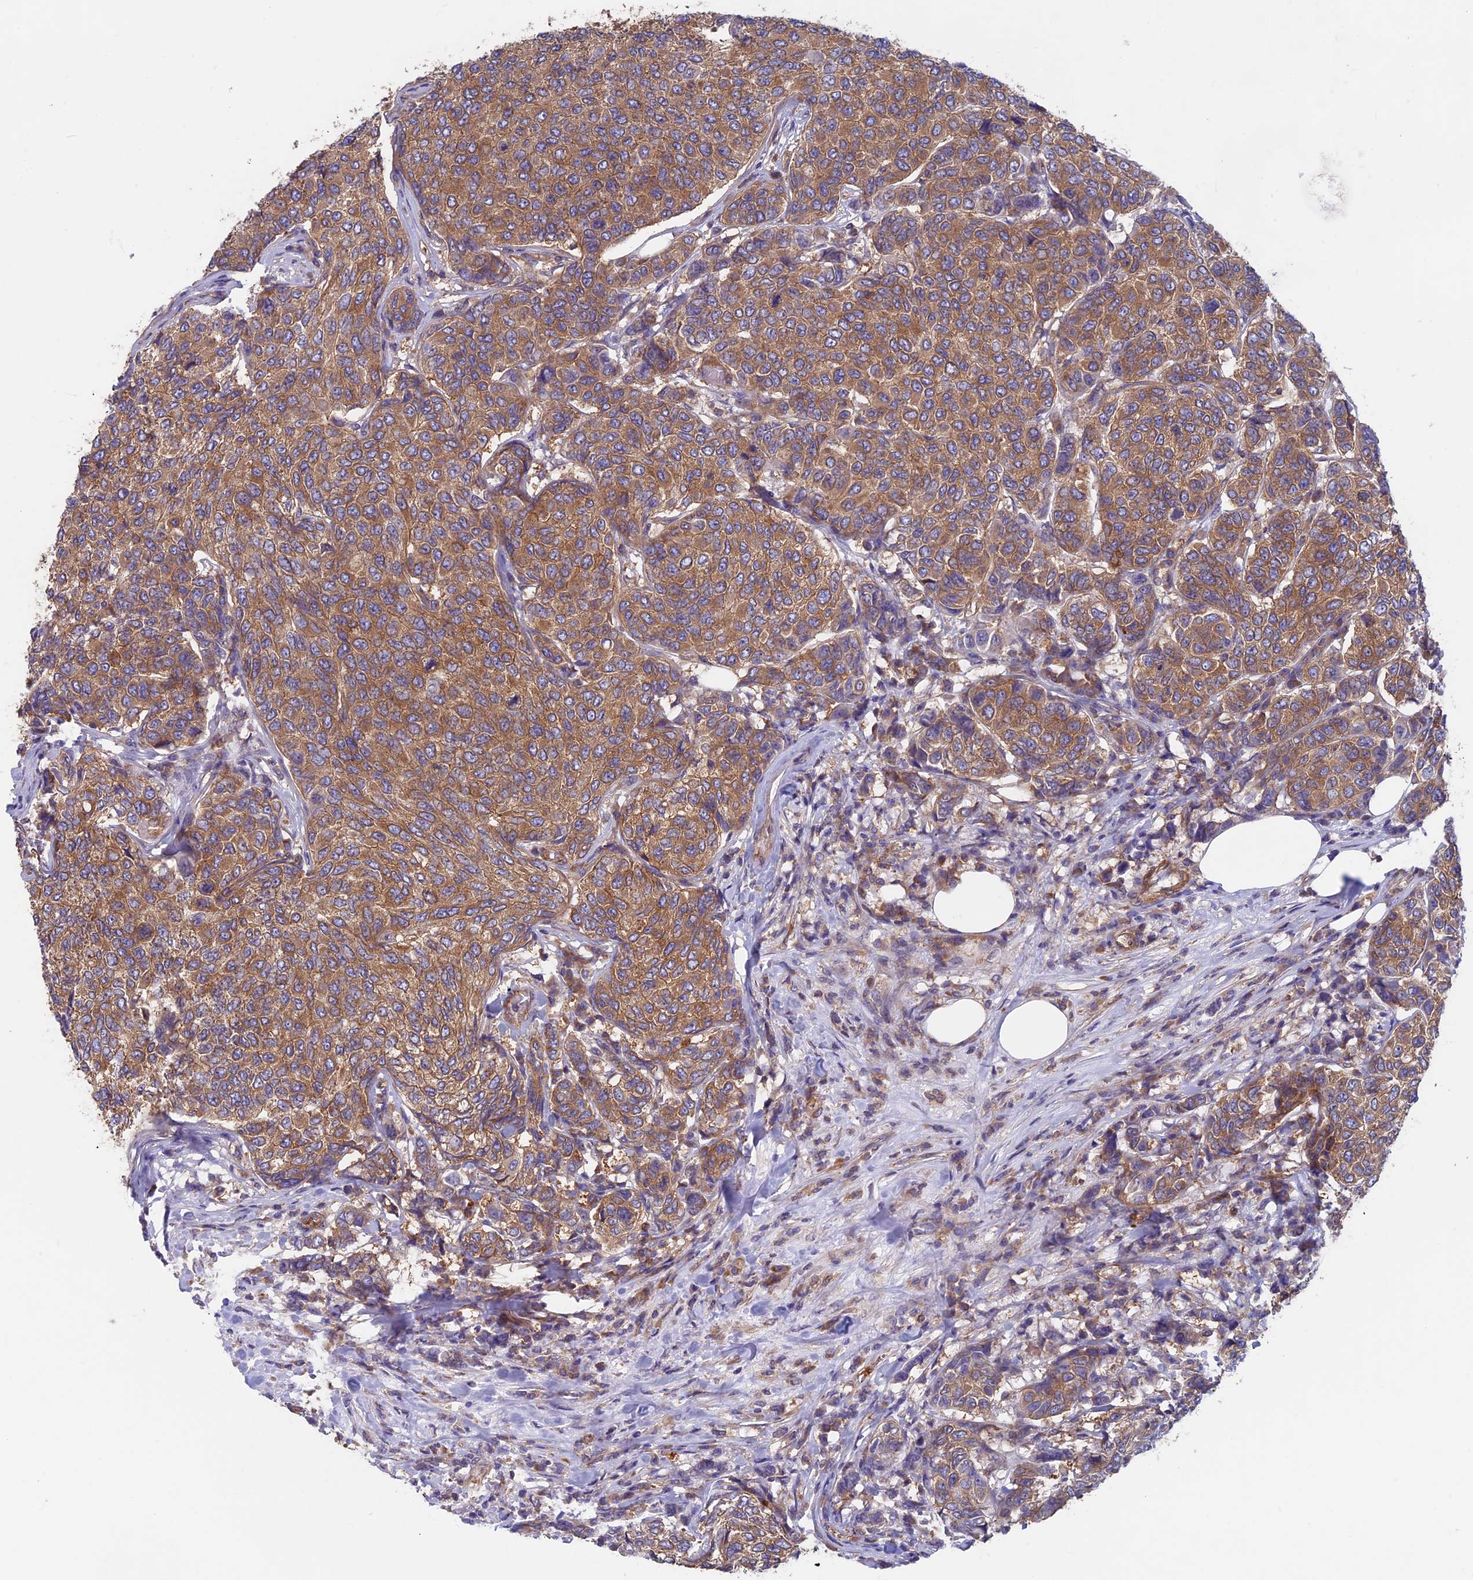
{"staining": {"intensity": "moderate", "quantity": ">75%", "location": "cytoplasmic/membranous"}, "tissue": "breast cancer", "cell_type": "Tumor cells", "image_type": "cancer", "snomed": [{"axis": "morphology", "description": "Duct carcinoma"}, {"axis": "topography", "description": "Breast"}], "caption": "Brown immunohistochemical staining in intraductal carcinoma (breast) displays moderate cytoplasmic/membranous staining in approximately >75% of tumor cells.", "gene": "DNM1L", "patient": {"sex": "female", "age": 55}}